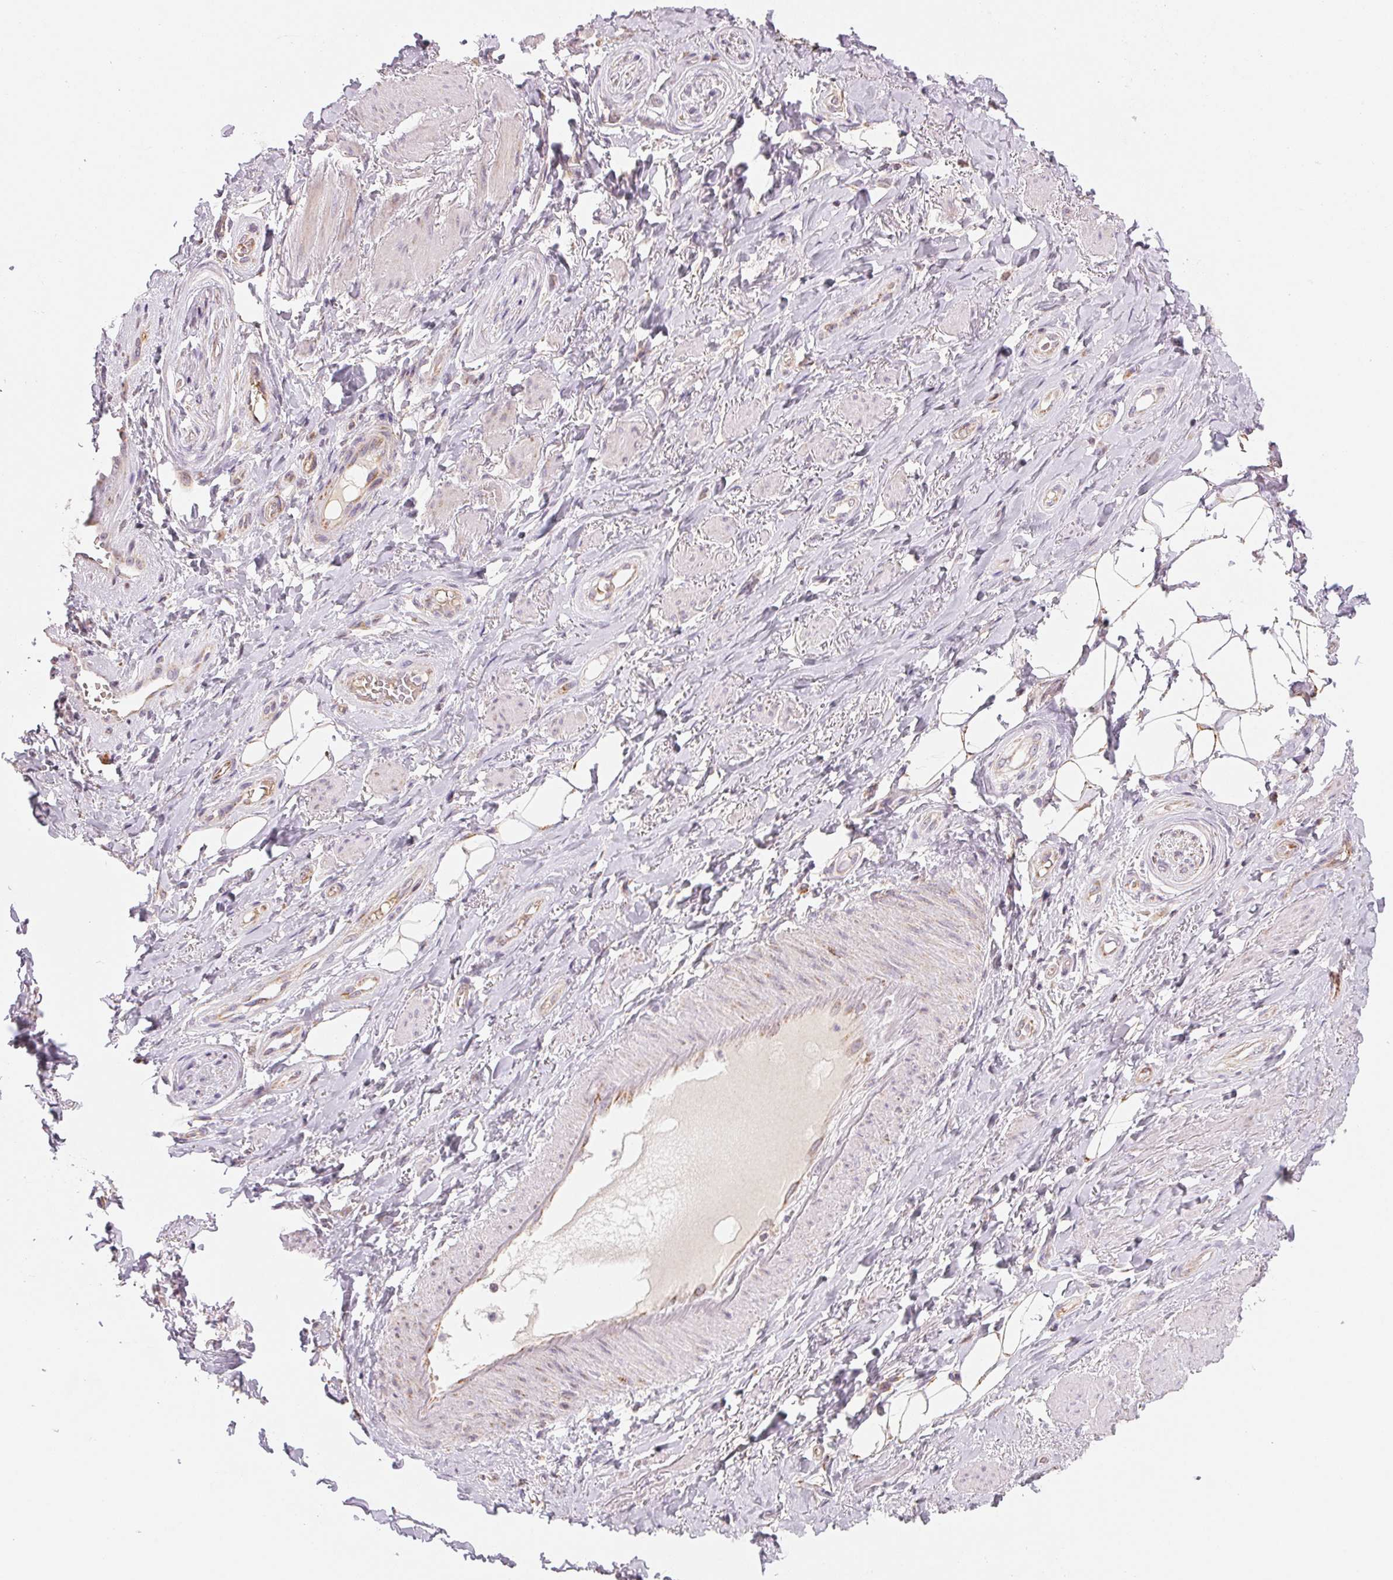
{"staining": {"intensity": "negative", "quantity": "none", "location": "none"}, "tissue": "adipose tissue", "cell_type": "Adipocytes", "image_type": "normal", "snomed": [{"axis": "morphology", "description": "Normal tissue, NOS"}, {"axis": "topography", "description": "Anal"}, {"axis": "topography", "description": "Peripheral nerve tissue"}], "caption": "High power microscopy image of an immunohistochemistry (IHC) micrograph of benign adipose tissue, revealing no significant staining in adipocytes.", "gene": "HINT2", "patient": {"sex": "male", "age": 53}}